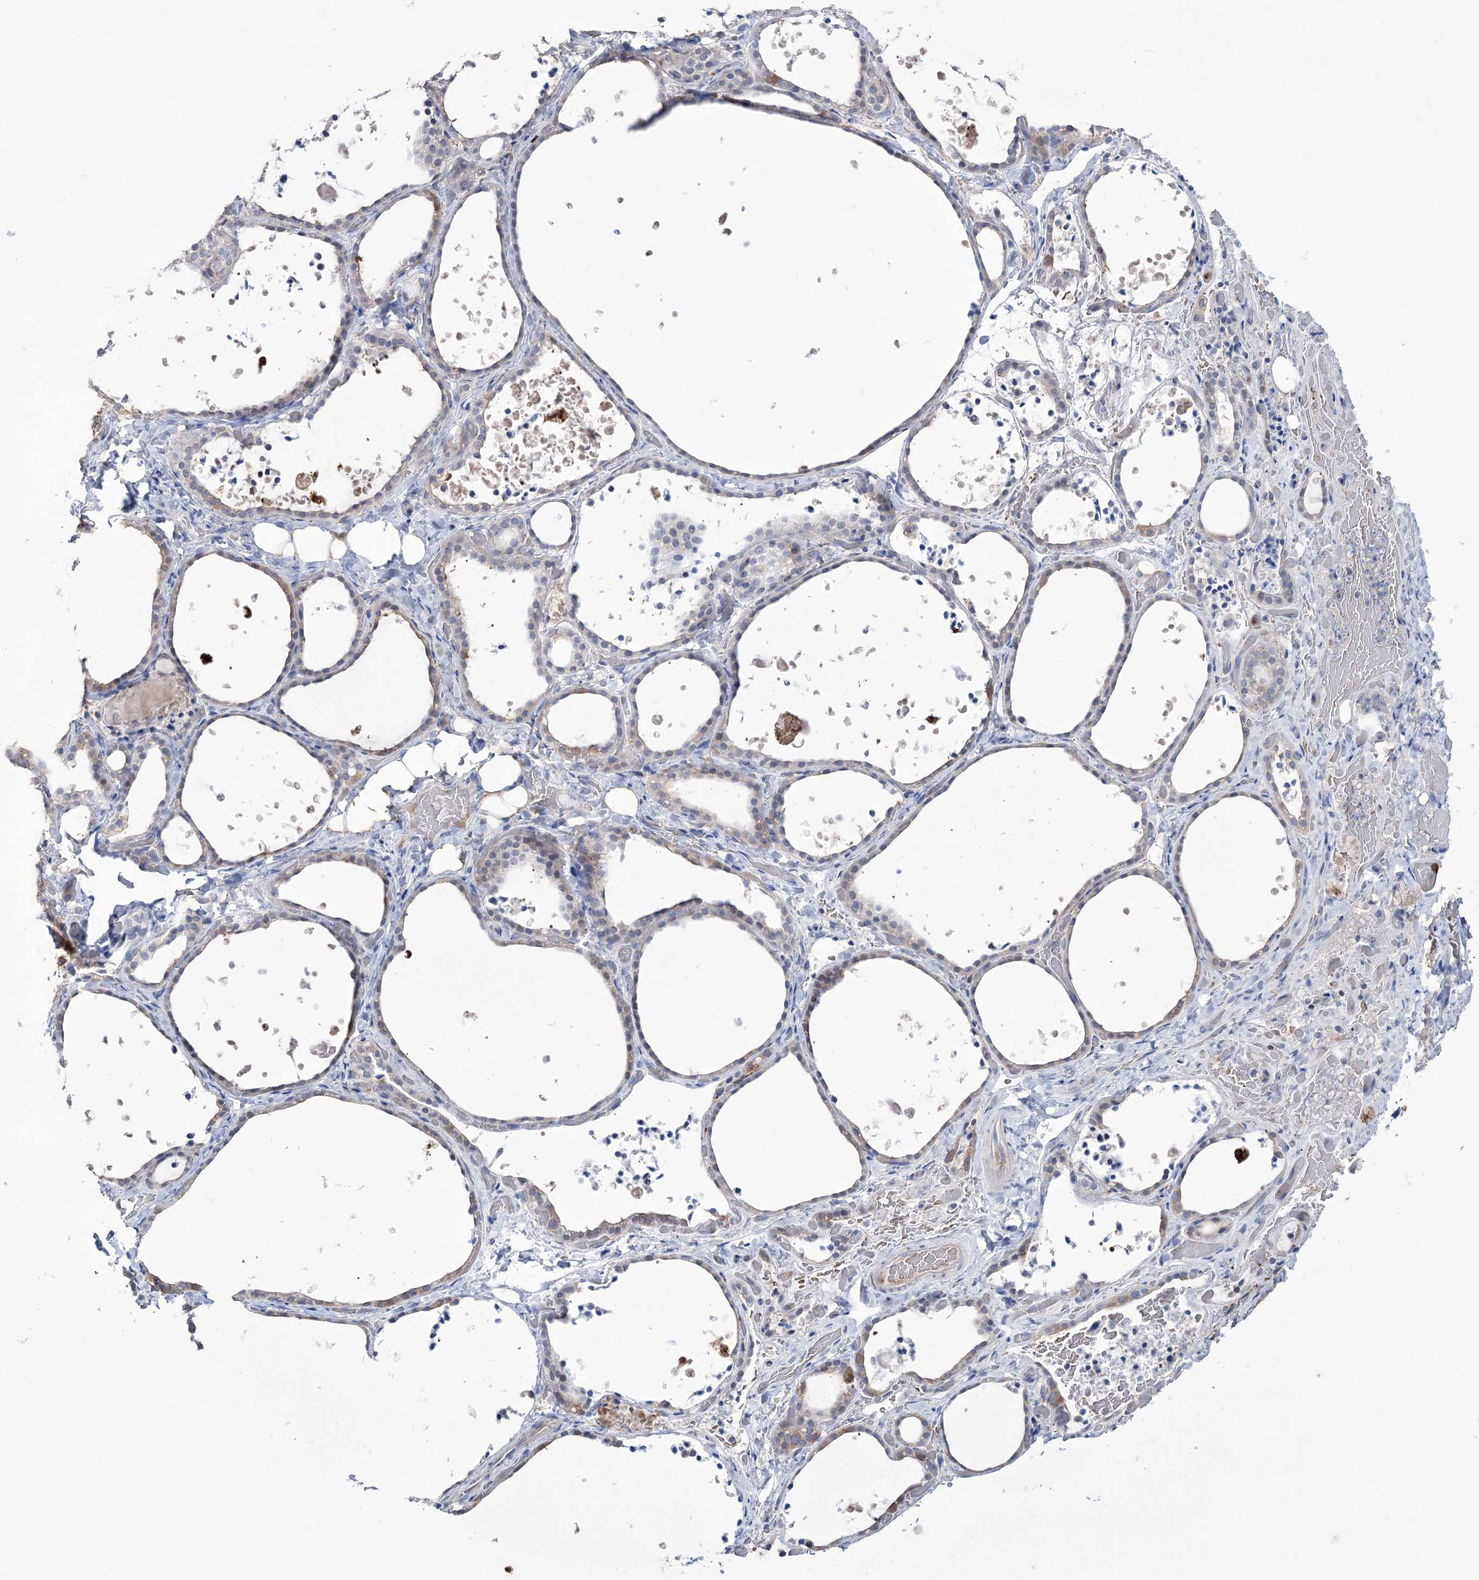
{"staining": {"intensity": "weak", "quantity": "<25%", "location": "cytoplasmic/membranous"}, "tissue": "thyroid gland", "cell_type": "Glandular cells", "image_type": "normal", "snomed": [{"axis": "morphology", "description": "Normal tissue, NOS"}, {"axis": "topography", "description": "Thyroid gland"}], "caption": "IHC micrograph of unremarkable thyroid gland: thyroid gland stained with DAB displays no significant protein staining in glandular cells. (DAB (3,3'-diaminobenzidine) immunohistochemistry visualized using brightfield microscopy, high magnification).", "gene": "ZNF622", "patient": {"sex": "female", "age": 44}}